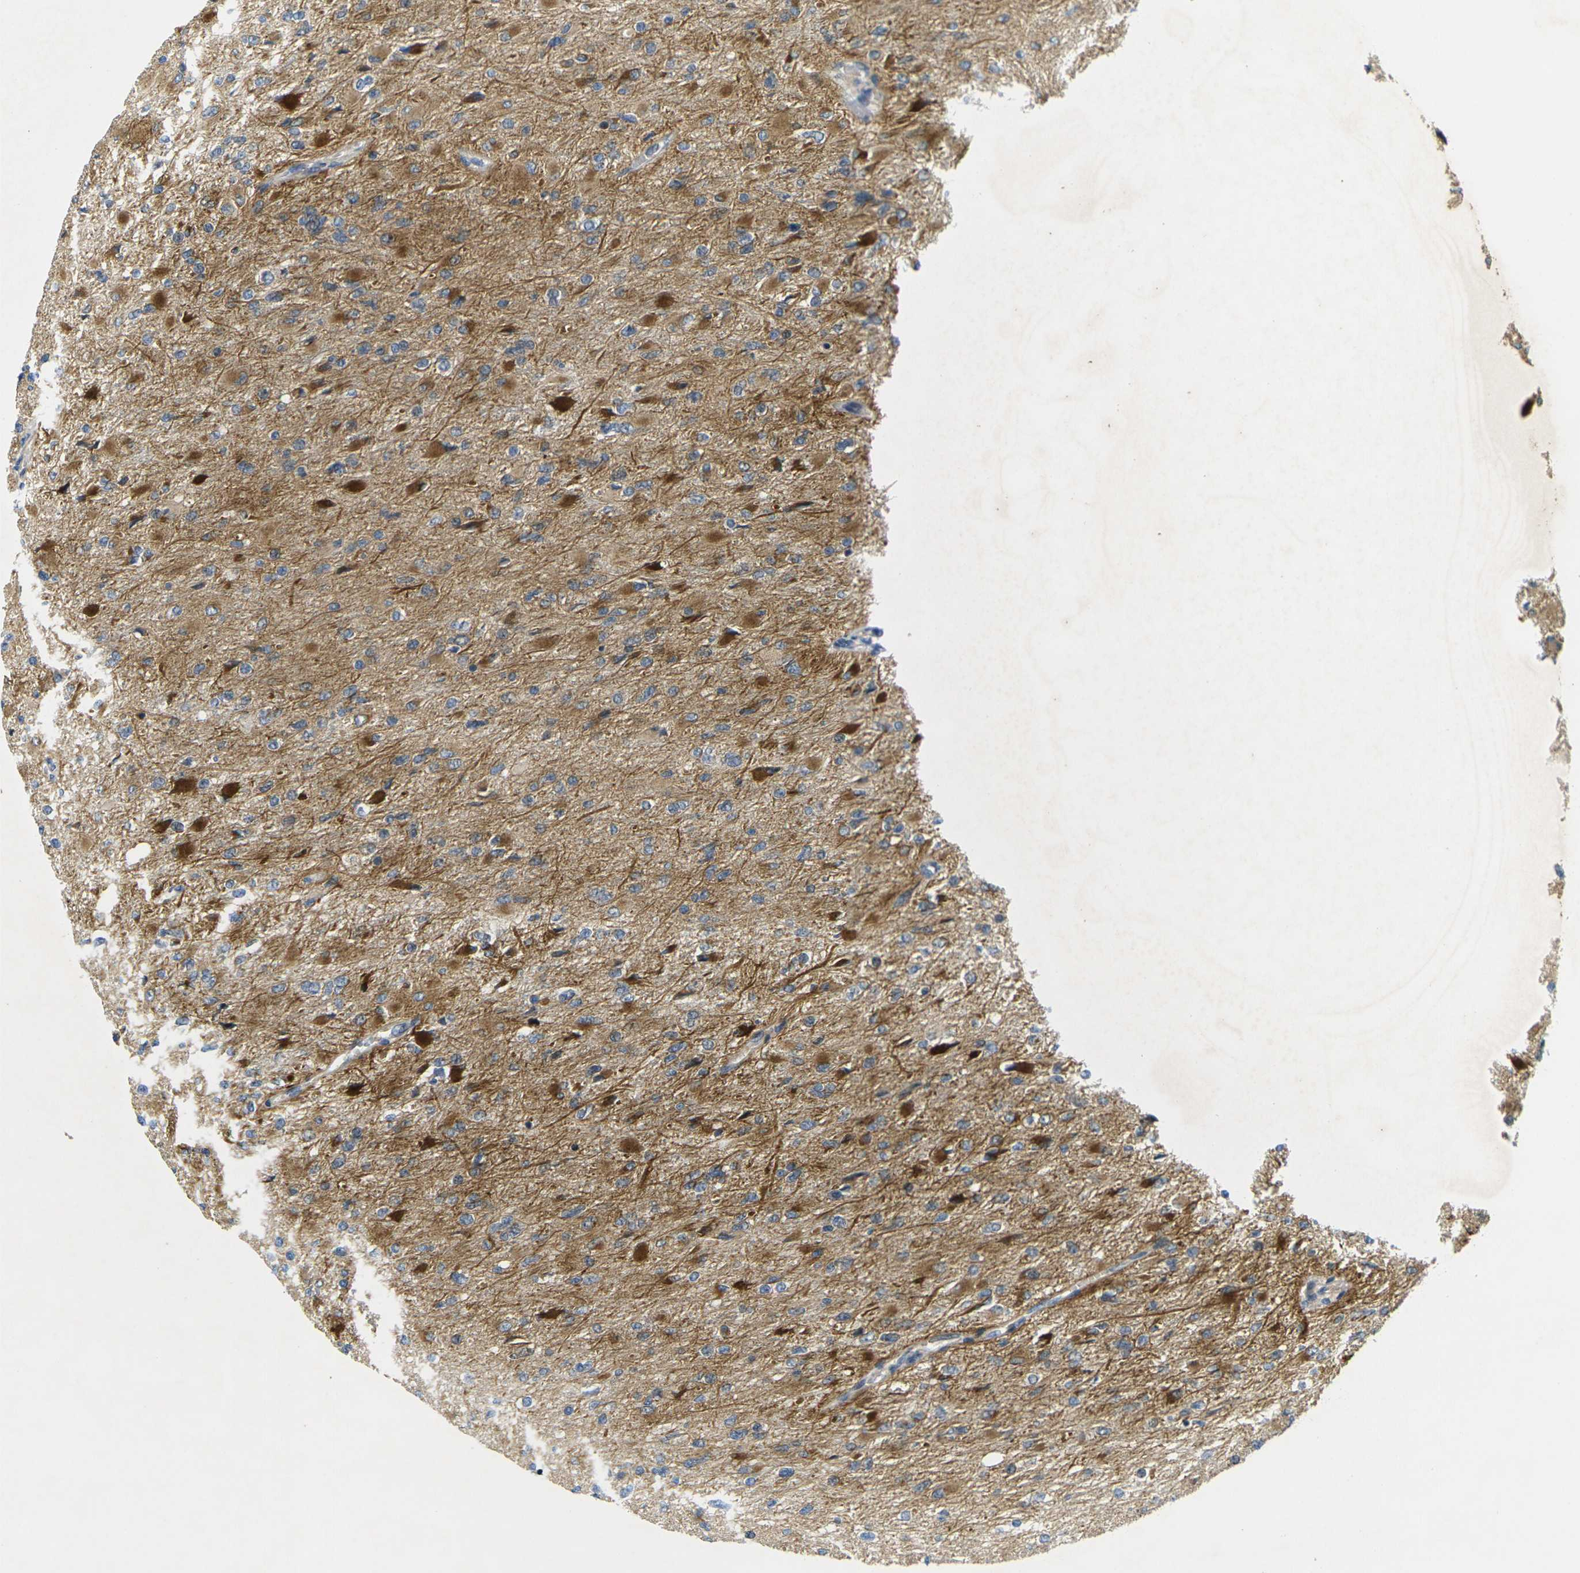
{"staining": {"intensity": "moderate", "quantity": ">75%", "location": "cytoplasmic/membranous"}, "tissue": "glioma", "cell_type": "Tumor cells", "image_type": "cancer", "snomed": [{"axis": "morphology", "description": "Glioma, malignant, High grade"}, {"axis": "topography", "description": "Cerebral cortex"}], "caption": "Moderate cytoplasmic/membranous positivity is identified in about >75% of tumor cells in glioma.", "gene": "ROBO2", "patient": {"sex": "female", "age": 36}}